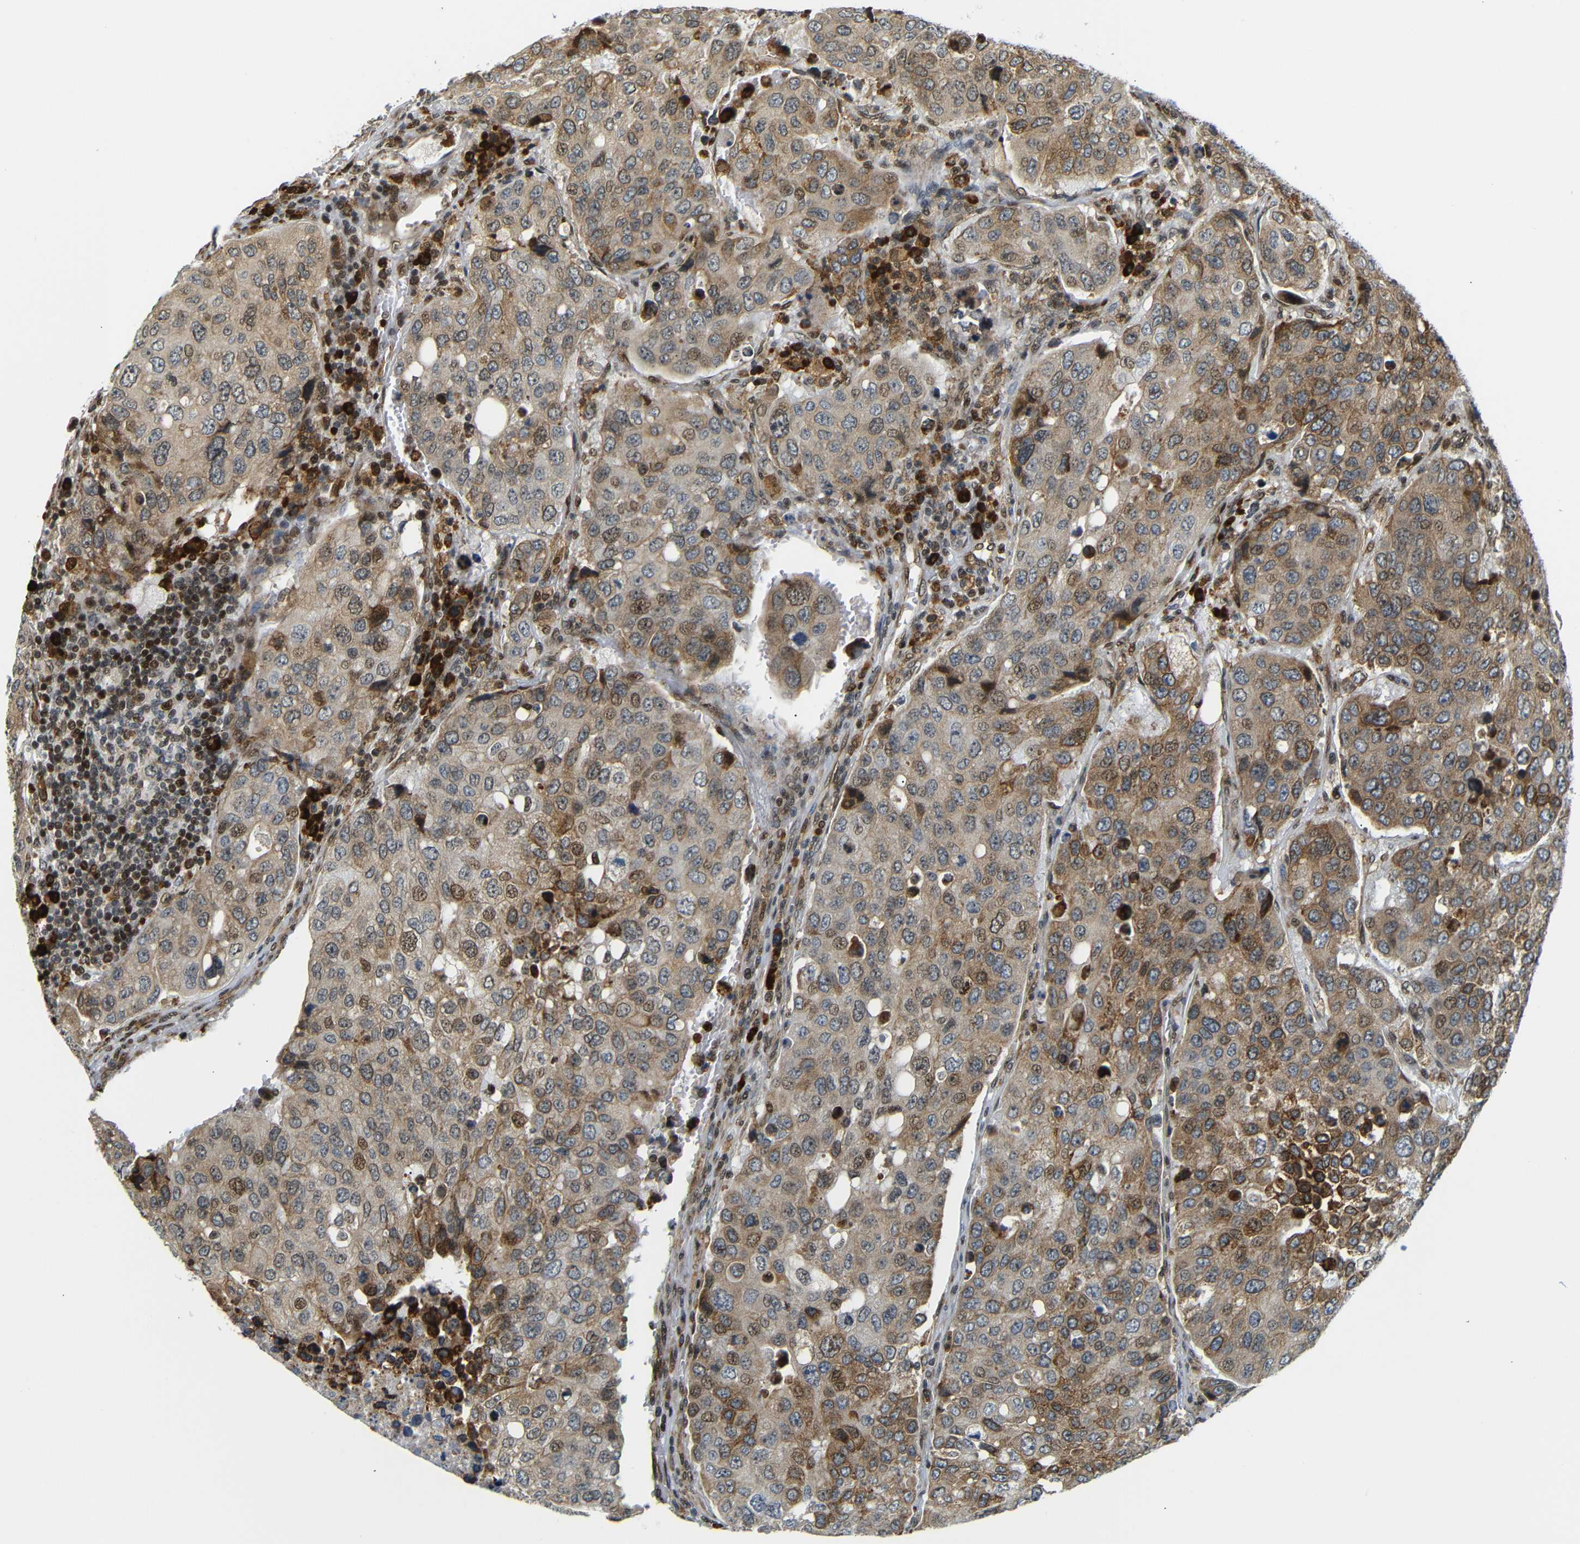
{"staining": {"intensity": "moderate", "quantity": ">75%", "location": "cytoplasmic/membranous,nuclear"}, "tissue": "urothelial cancer", "cell_type": "Tumor cells", "image_type": "cancer", "snomed": [{"axis": "morphology", "description": "Urothelial carcinoma, High grade"}, {"axis": "topography", "description": "Lymph node"}, {"axis": "topography", "description": "Urinary bladder"}], "caption": "Moderate cytoplasmic/membranous and nuclear staining for a protein is seen in approximately >75% of tumor cells of urothelial carcinoma (high-grade) using immunohistochemistry (IHC).", "gene": "SPCS2", "patient": {"sex": "male", "age": 51}}